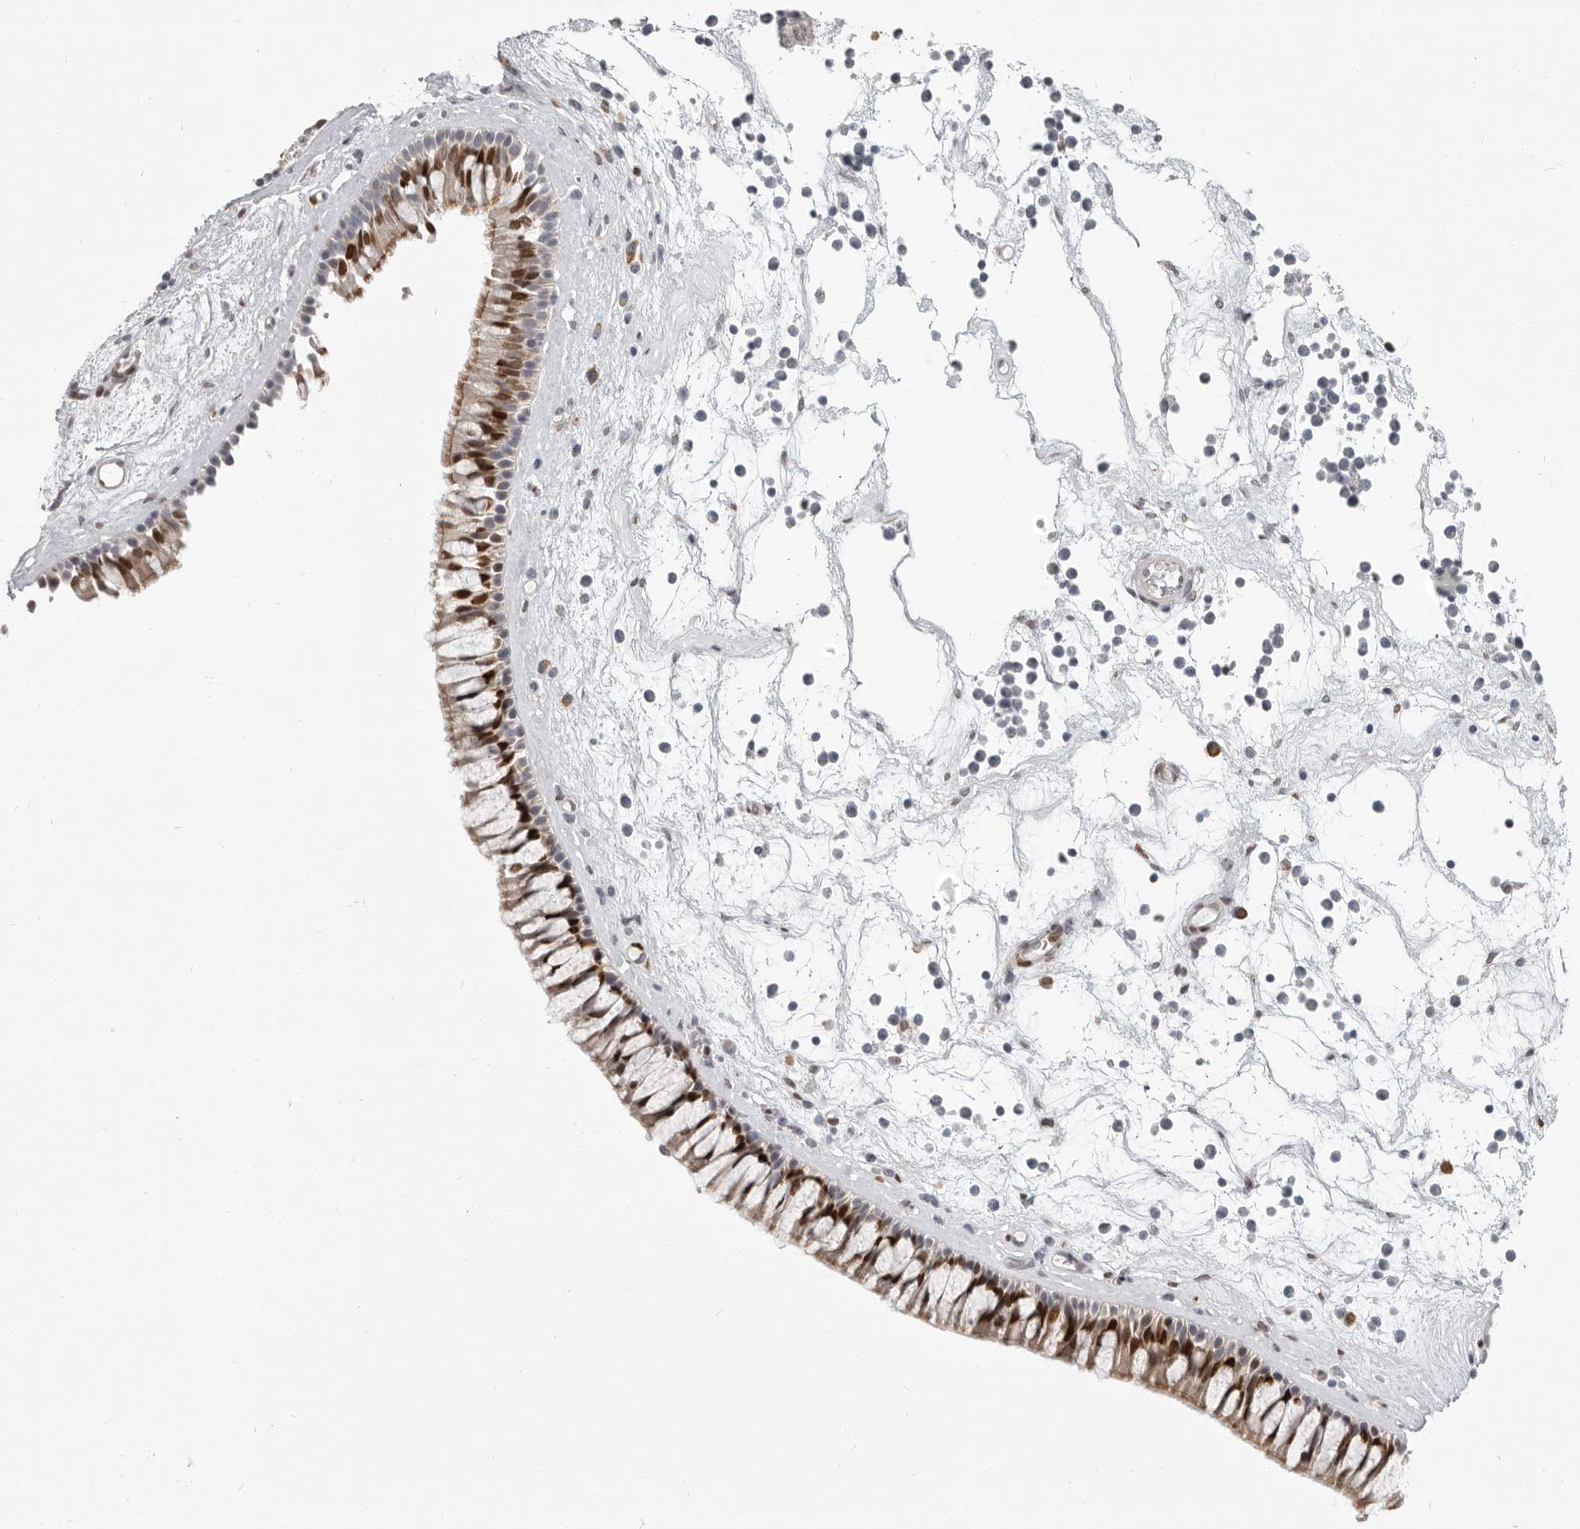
{"staining": {"intensity": "strong", "quantity": "25%-75%", "location": "nuclear"}, "tissue": "nasopharynx", "cell_type": "Respiratory epithelial cells", "image_type": "normal", "snomed": [{"axis": "morphology", "description": "Normal tissue, NOS"}, {"axis": "topography", "description": "Nasopharynx"}], "caption": "Unremarkable nasopharynx was stained to show a protein in brown. There is high levels of strong nuclear expression in approximately 25%-75% of respiratory epithelial cells.", "gene": "SRP19", "patient": {"sex": "male", "age": 64}}